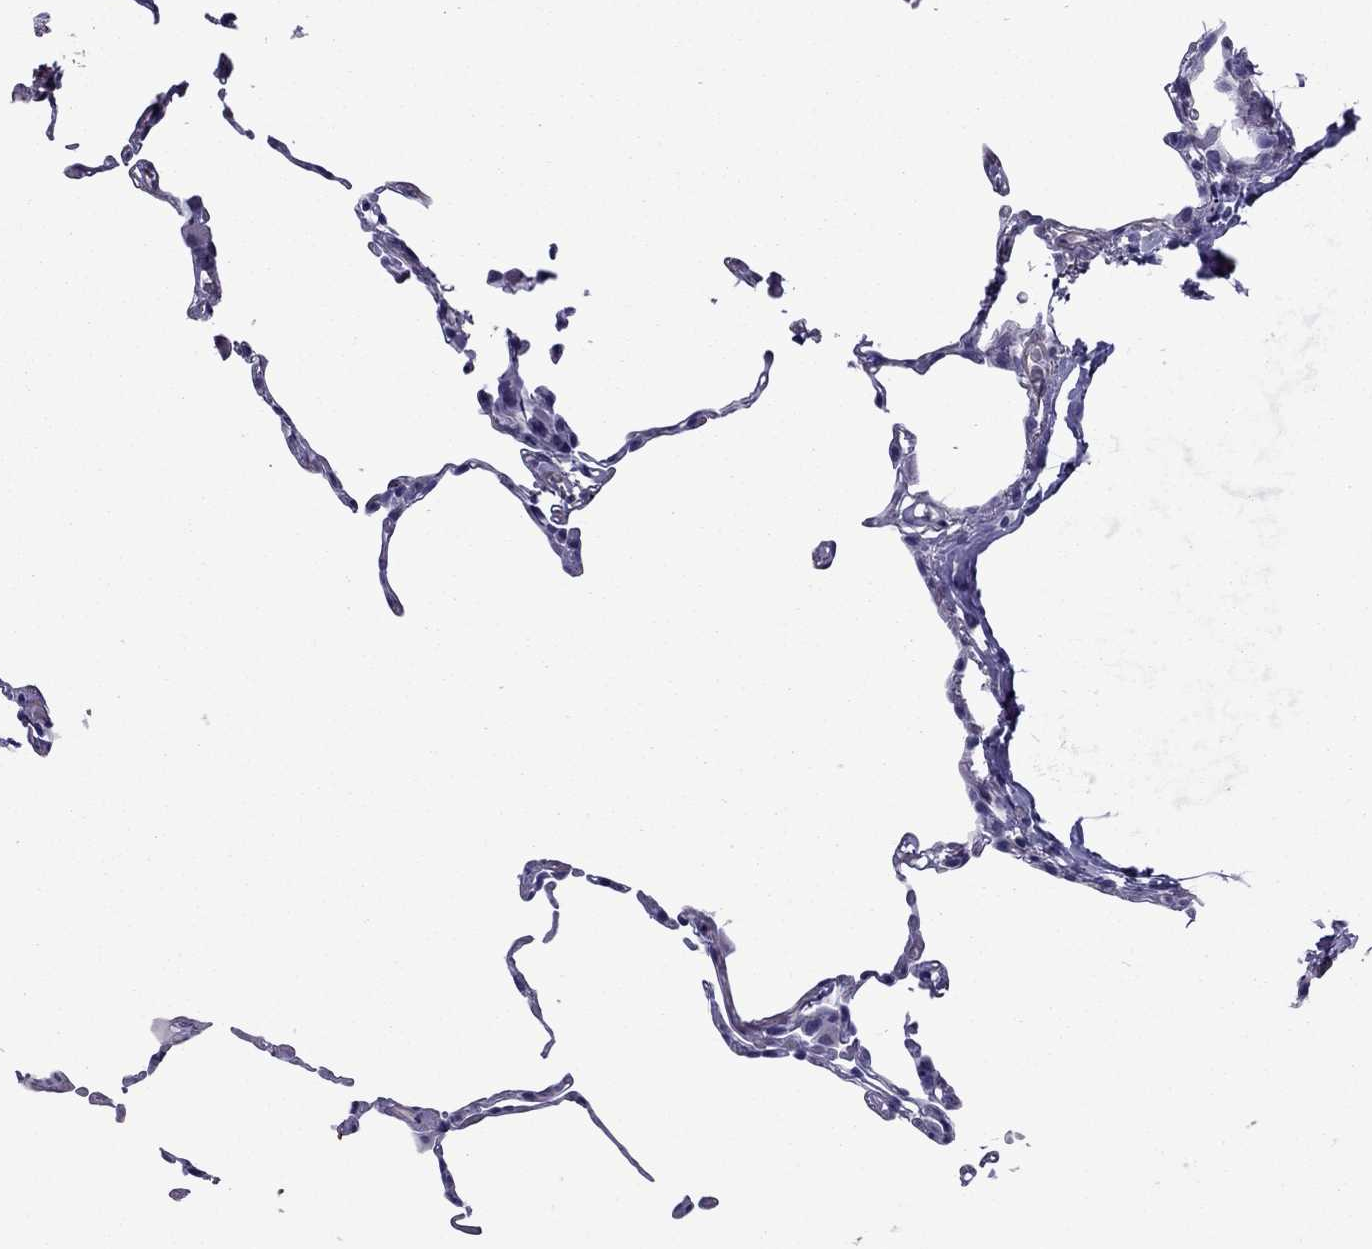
{"staining": {"intensity": "negative", "quantity": "none", "location": "none"}, "tissue": "lung", "cell_type": "Alveolar cells", "image_type": "normal", "snomed": [{"axis": "morphology", "description": "Normal tissue, NOS"}, {"axis": "topography", "description": "Lung"}], "caption": "Immunohistochemical staining of unremarkable lung demonstrates no significant expression in alveolar cells.", "gene": "CHRNA5", "patient": {"sex": "female", "age": 57}}